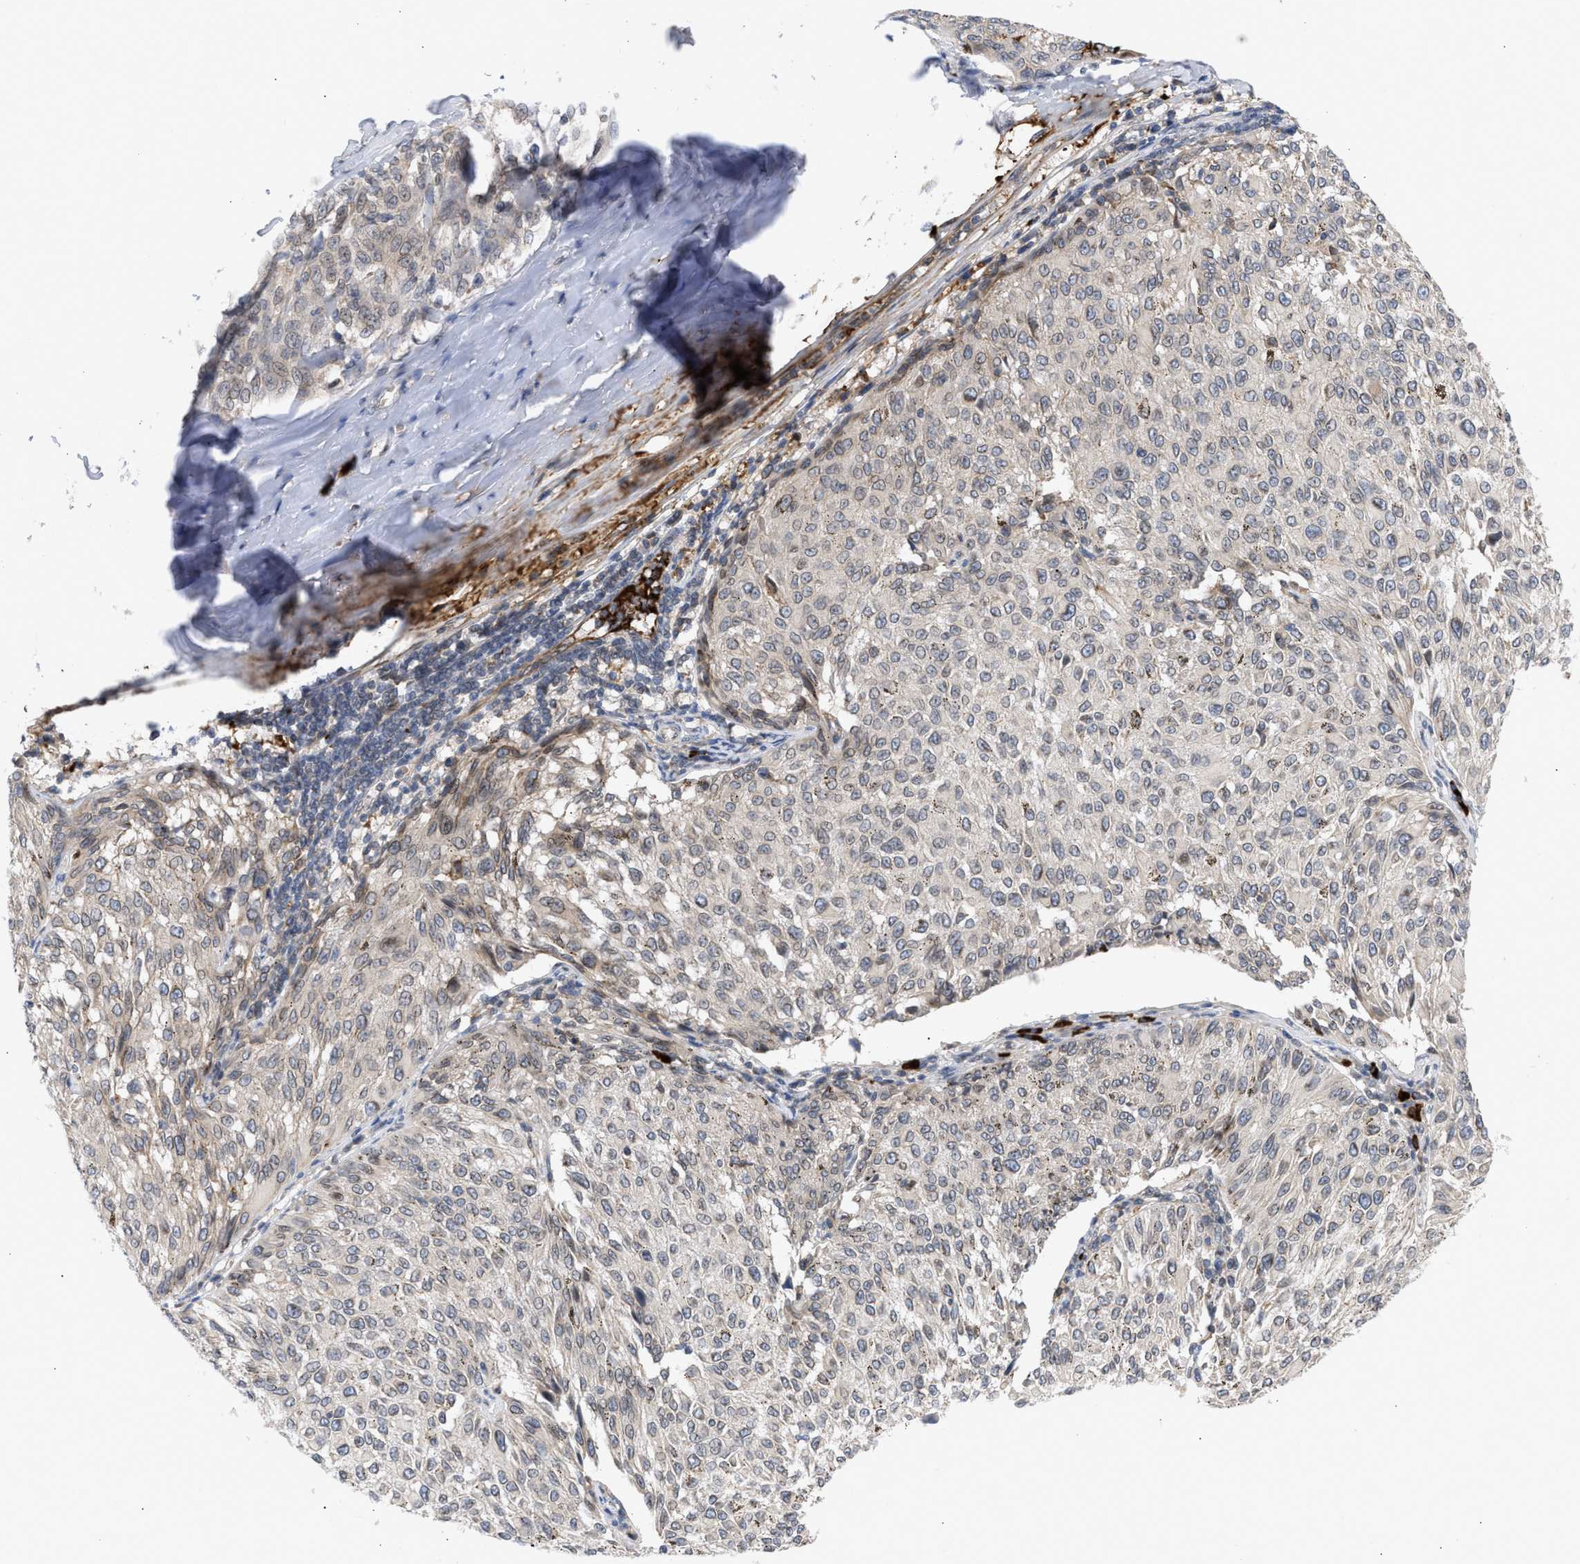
{"staining": {"intensity": "negative", "quantity": "none", "location": "none"}, "tissue": "melanoma", "cell_type": "Tumor cells", "image_type": "cancer", "snomed": [{"axis": "morphology", "description": "Malignant melanoma, NOS"}, {"axis": "topography", "description": "Skin"}], "caption": "A micrograph of malignant melanoma stained for a protein shows no brown staining in tumor cells.", "gene": "NUP62", "patient": {"sex": "female", "age": 72}}